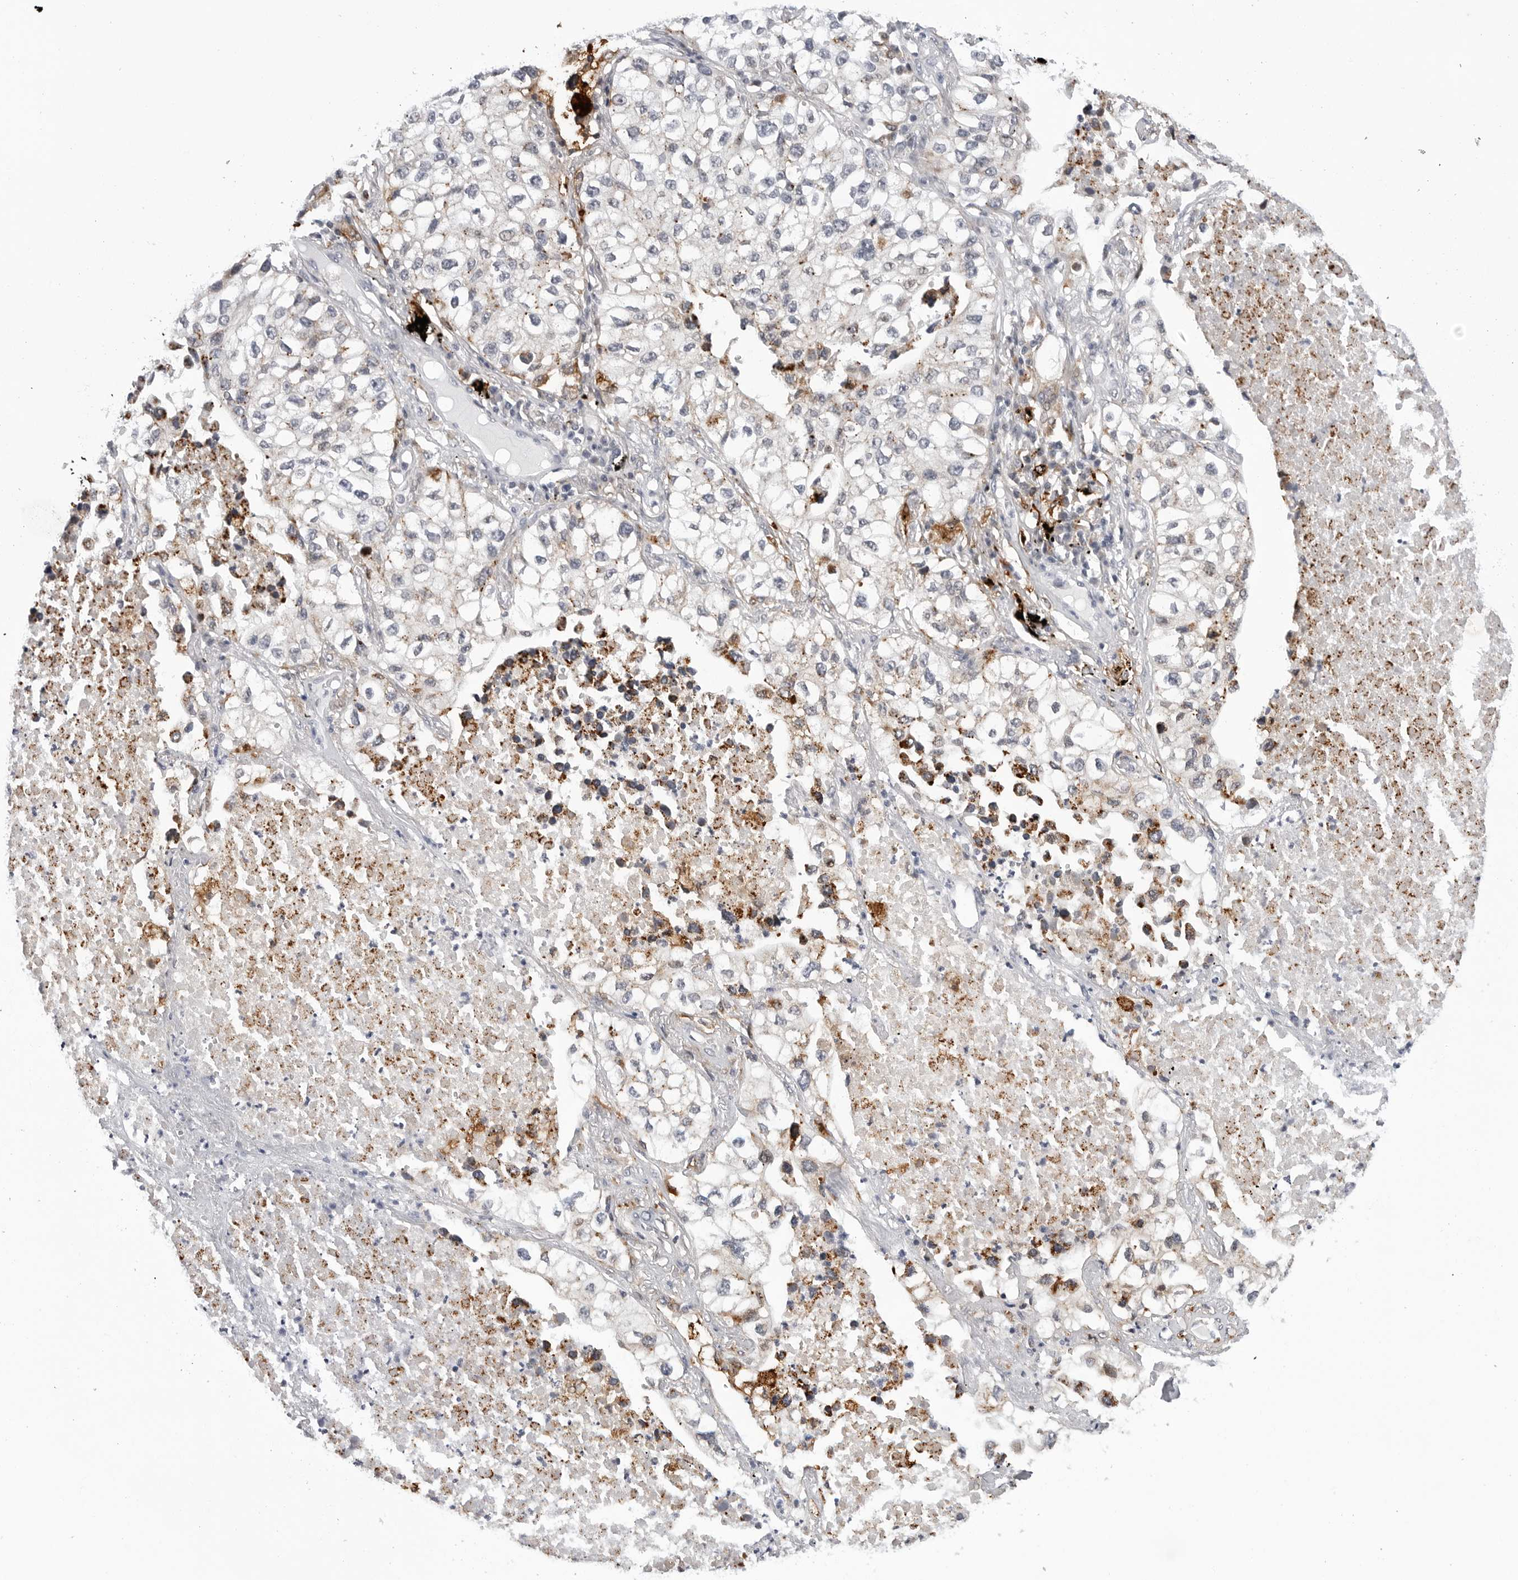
{"staining": {"intensity": "negative", "quantity": "none", "location": "none"}, "tissue": "lung cancer", "cell_type": "Tumor cells", "image_type": "cancer", "snomed": [{"axis": "morphology", "description": "Adenocarcinoma, NOS"}, {"axis": "topography", "description": "Lung"}], "caption": "Immunohistochemistry histopathology image of neoplastic tissue: lung cancer stained with DAB reveals no significant protein positivity in tumor cells.", "gene": "CDK20", "patient": {"sex": "male", "age": 63}}